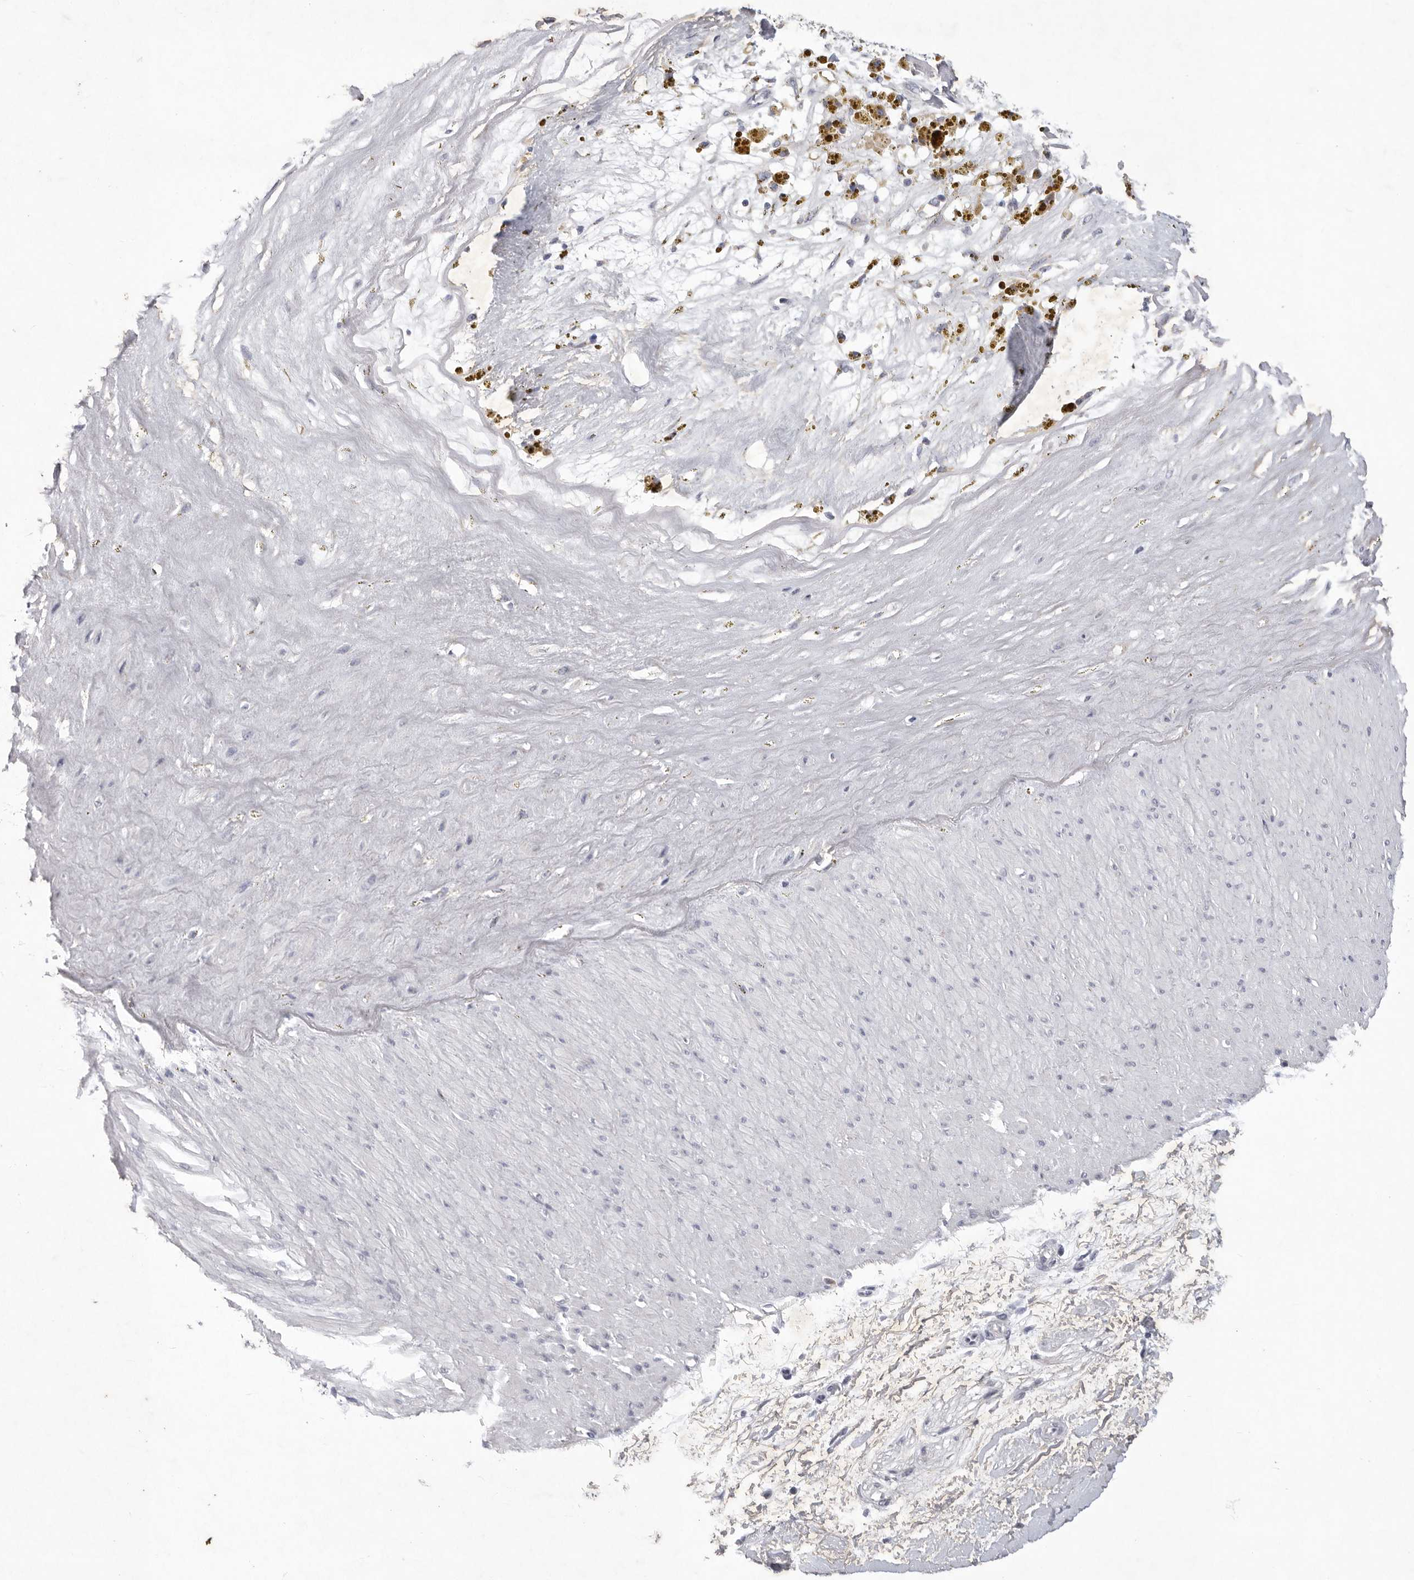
{"staining": {"intensity": "negative", "quantity": "none", "location": "none"}, "tissue": "soft tissue", "cell_type": "Fibroblasts", "image_type": "normal", "snomed": [{"axis": "morphology", "description": "Normal tissue, NOS"}, {"axis": "topography", "description": "Soft tissue"}], "caption": "The immunohistochemistry photomicrograph has no significant positivity in fibroblasts of soft tissue.", "gene": "SIGLEC10", "patient": {"sex": "male", "age": 72}}